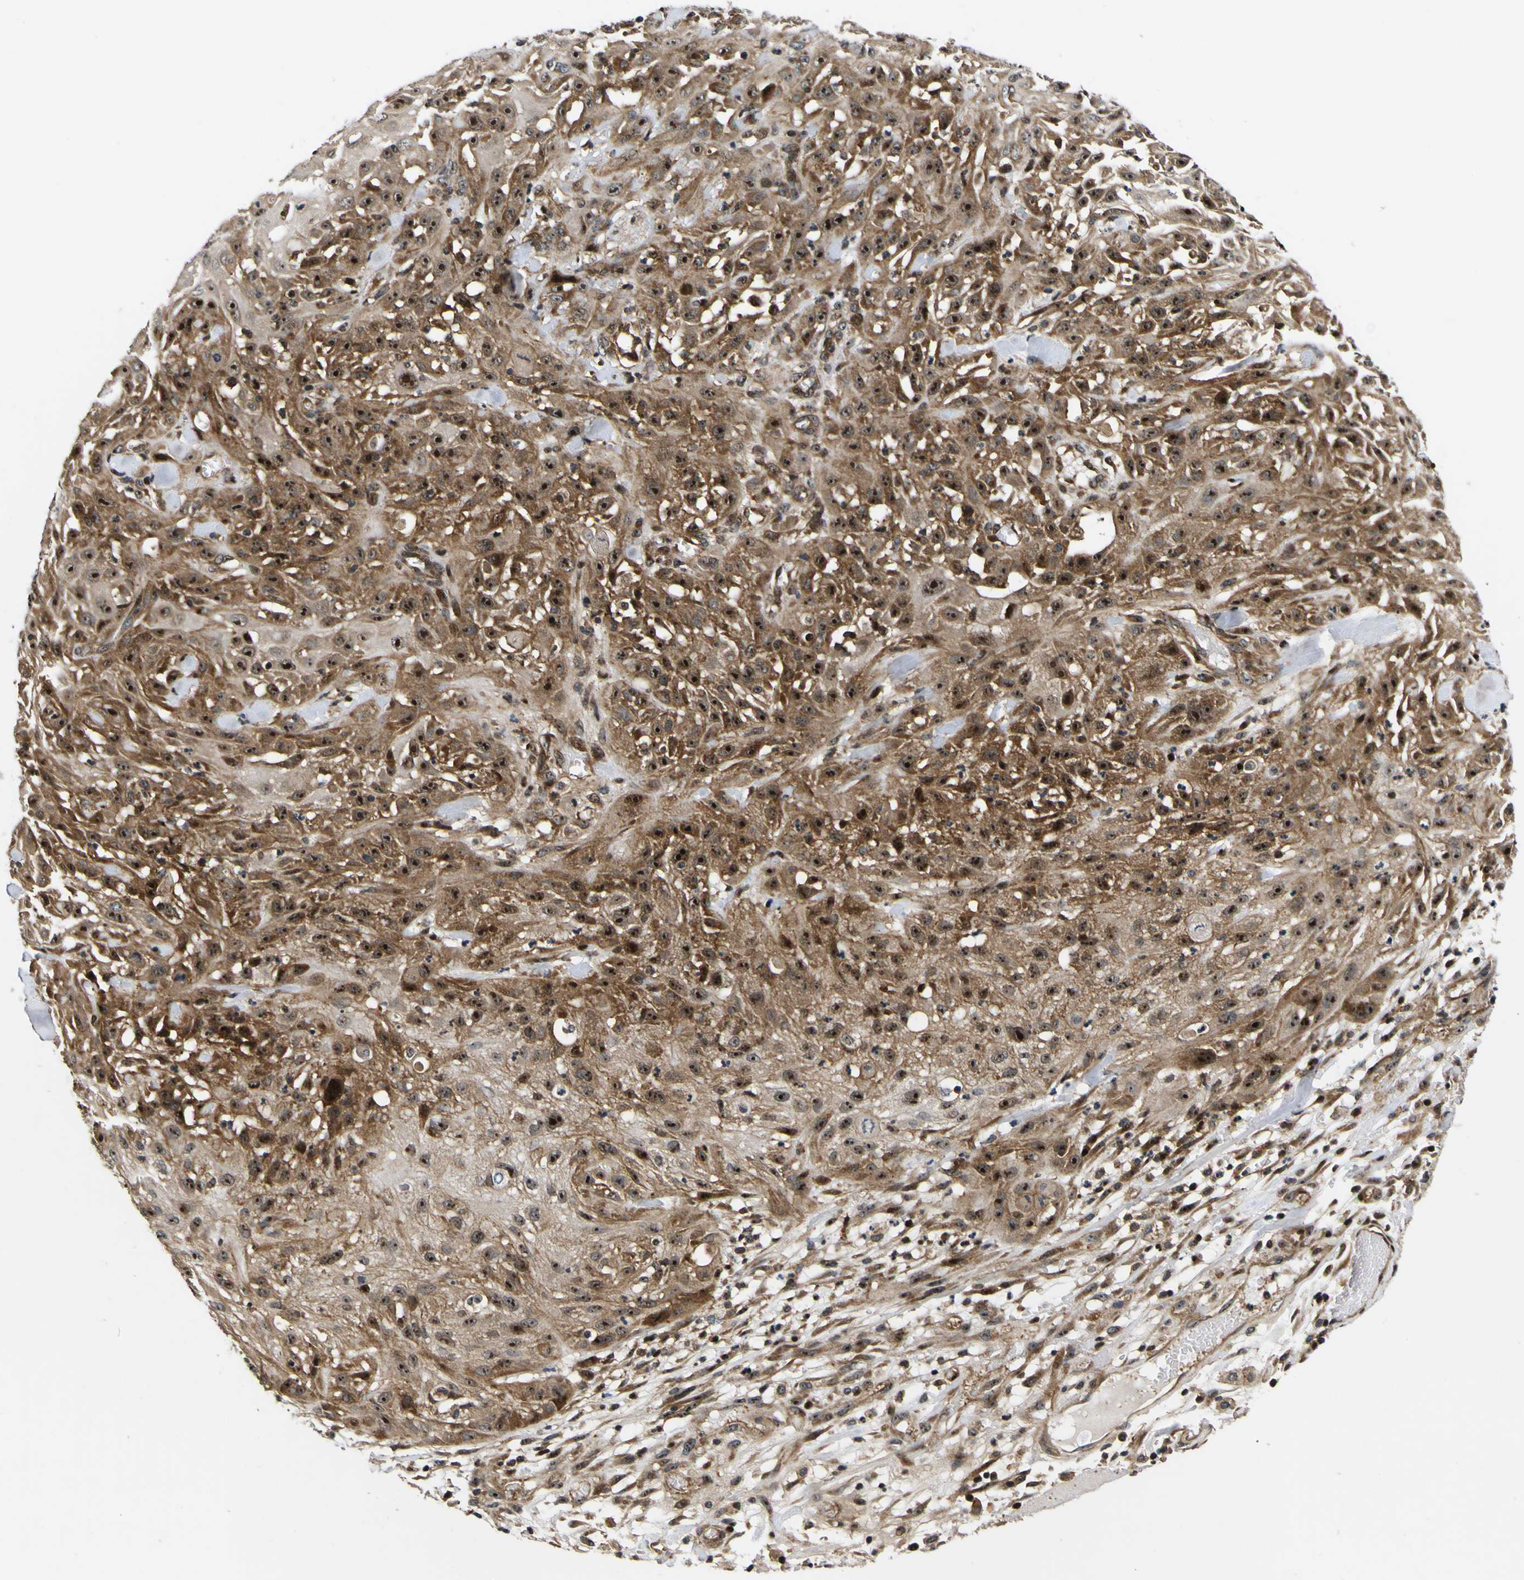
{"staining": {"intensity": "strong", "quantity": "25%-75%", "location": "cytoplasmic/membranous,nuclear"}, "tissue": "skin cancer", "cell_type": "Tumor cells", "image_type": "cancer", "snomed": [{"axis": "morphology", "description": "Squamous cell carcinoma, NOS"}, {"axis": "topography", "description": "Skin"}], "caption": "About 25%-75% of tumor cells in skin squamous cell carcinoma exhibit strong cytoplasmic/membranous and nuclear protein staining as visualized by brown immunohistochemical staining.", "gene": "LRP4", "patient": {"sex": "male", "age": 75}}